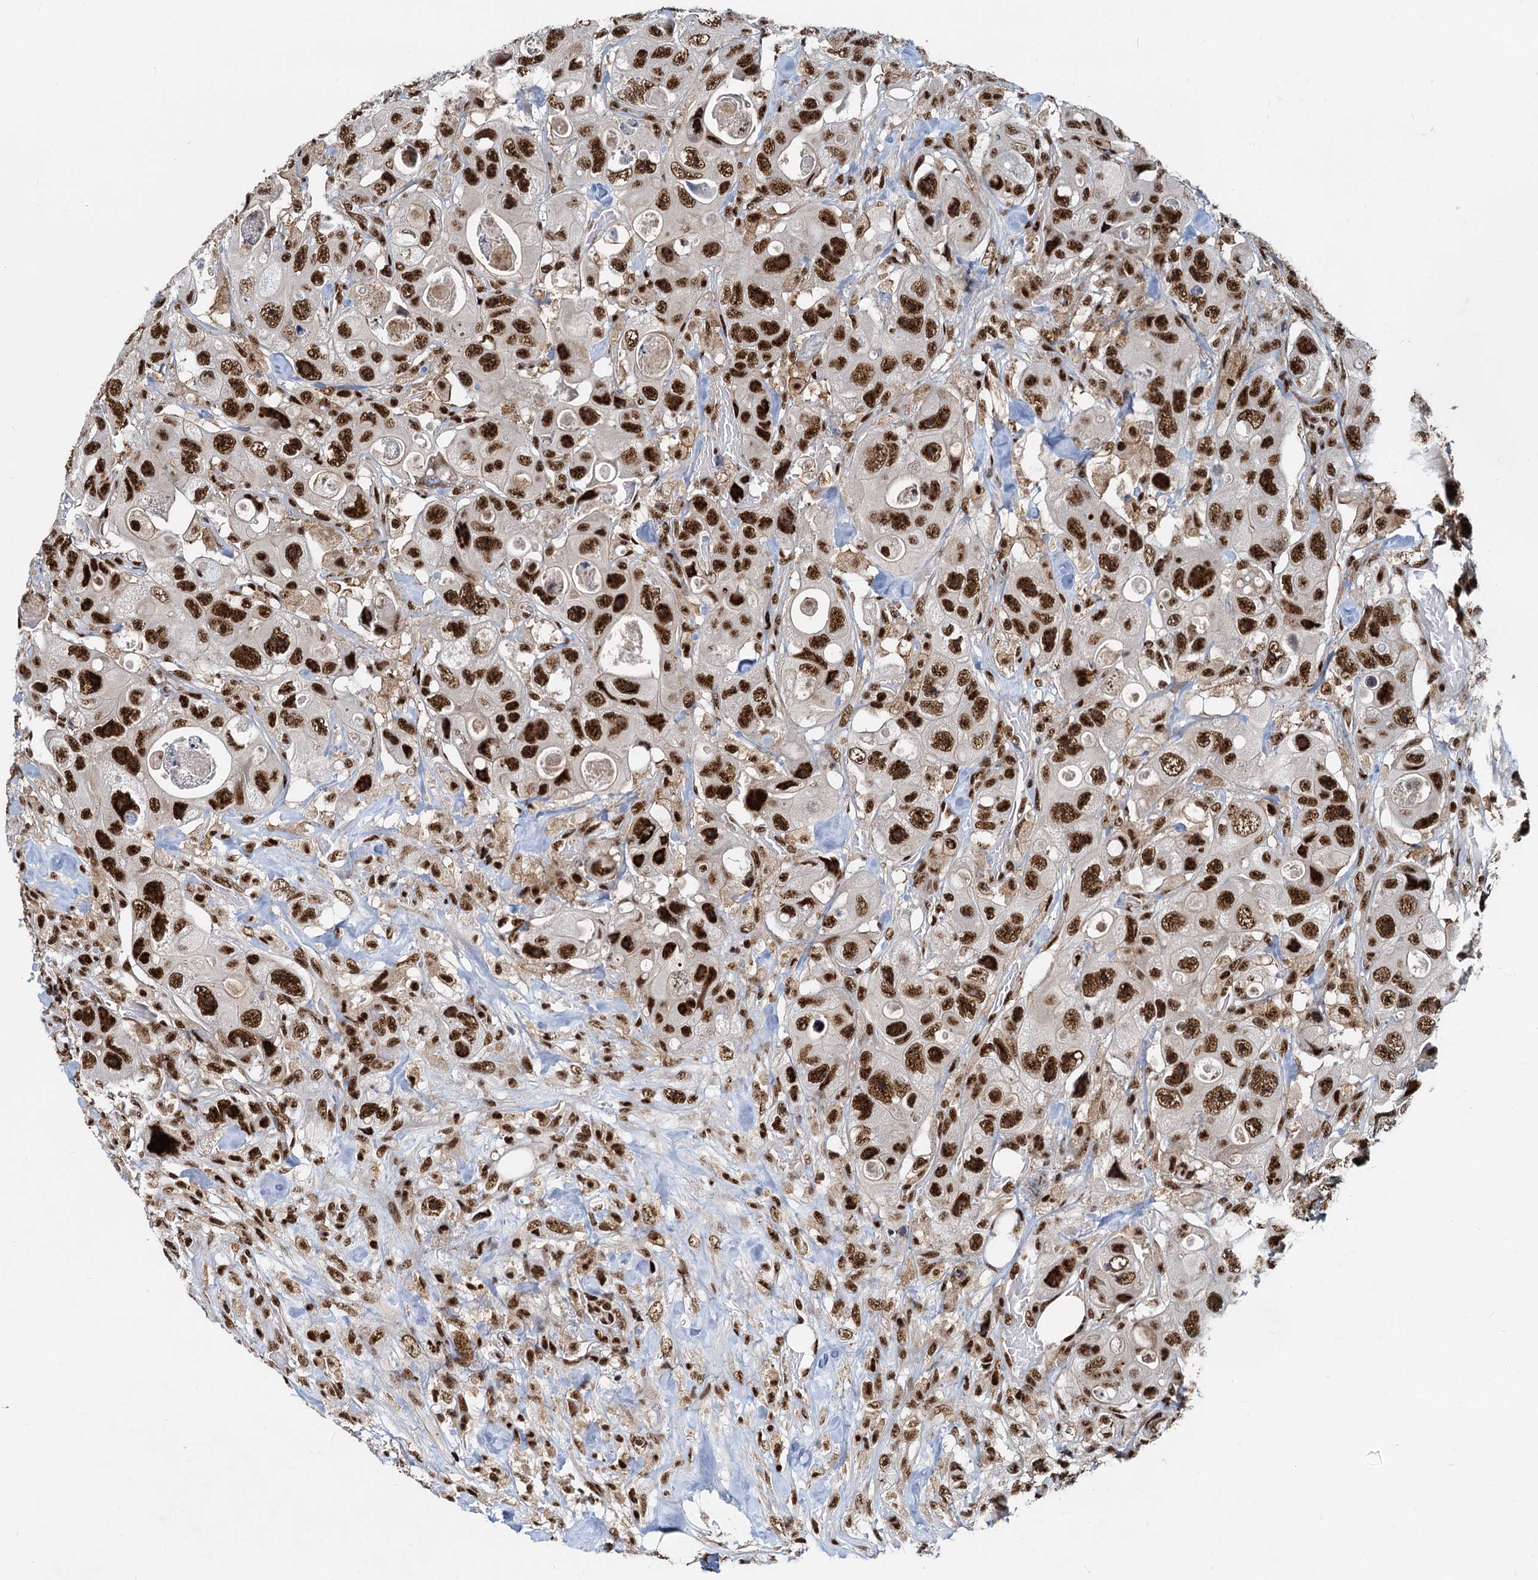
{"staining": {"intensity": "strong", "quantity": ">75%", "location": "nuclear"}, "tissue": "colorectal cancer", "cell_type": "Tumor cells", "image_type": "cancer", "snomed": [{"axis": "morphology", "description": "Adenocarcinoma, NOS"}, {"axis": "topography", "description": "Colon"}], "caption": "Adenocarcinoma (colorectal) was stained to show a protein in brown. There is high levels of strong nuclear expression in approximately >75% of tumor cells.", "gene": "RBM26", "patient": {"sex": "female", "age": 46}}